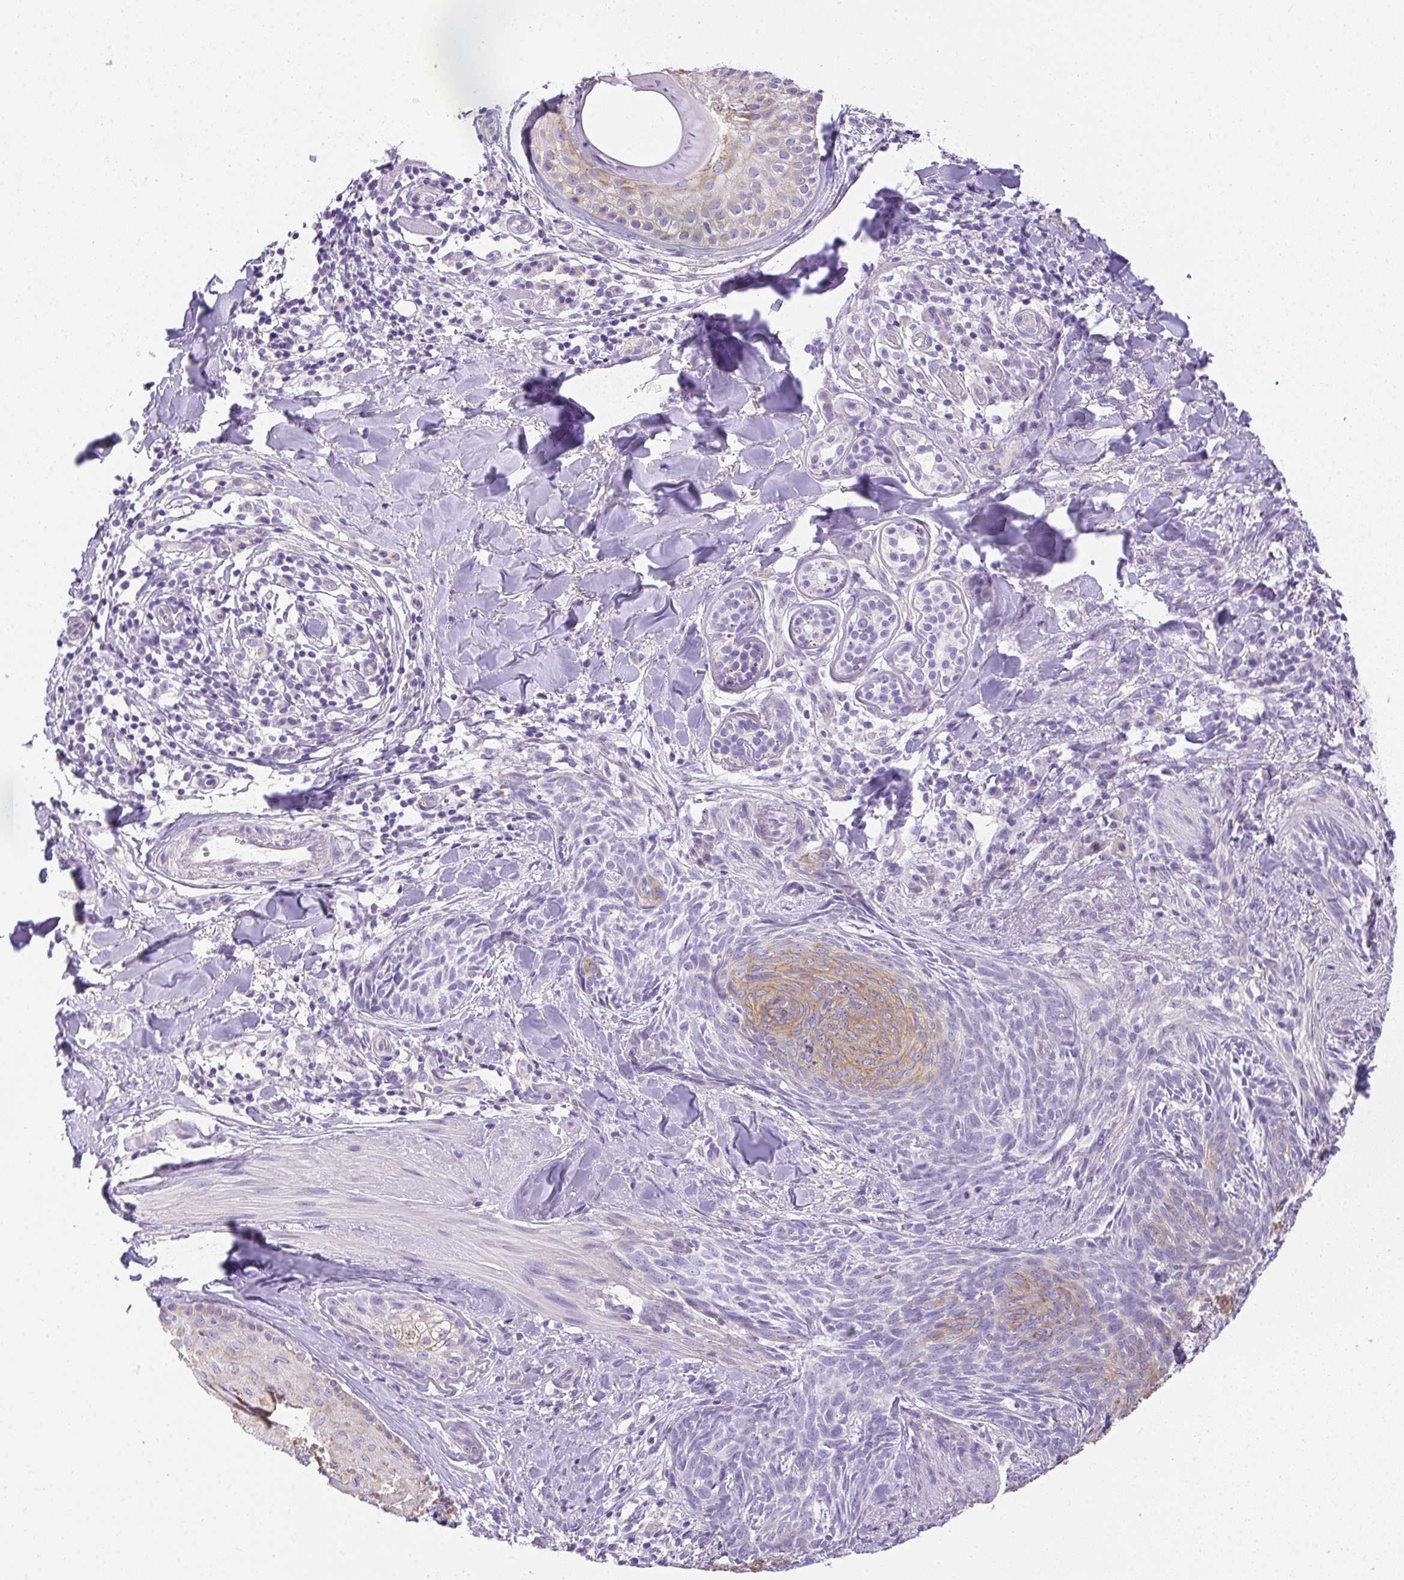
{"staining": {"intensity": "moderate", "quantity": "<25%", "location": "cytoplasmic/membranous"}, "tissue": "skin cancer", "cell_type": "Tumor cells", "image_type": "cancer", "snomed": [{"axis": "morphology", "description": "Basal cell carcinoma"}, {"axis": "topography", "description": "Skin"}], "caption": "DAB immunohistochemical staining of skin cancer reveals moderate cytoplasmic/membranous protein expression in about <25% of tumor cells.", "gene": "PLPPR3", "patient": {"sex": "female", "age": 93}}